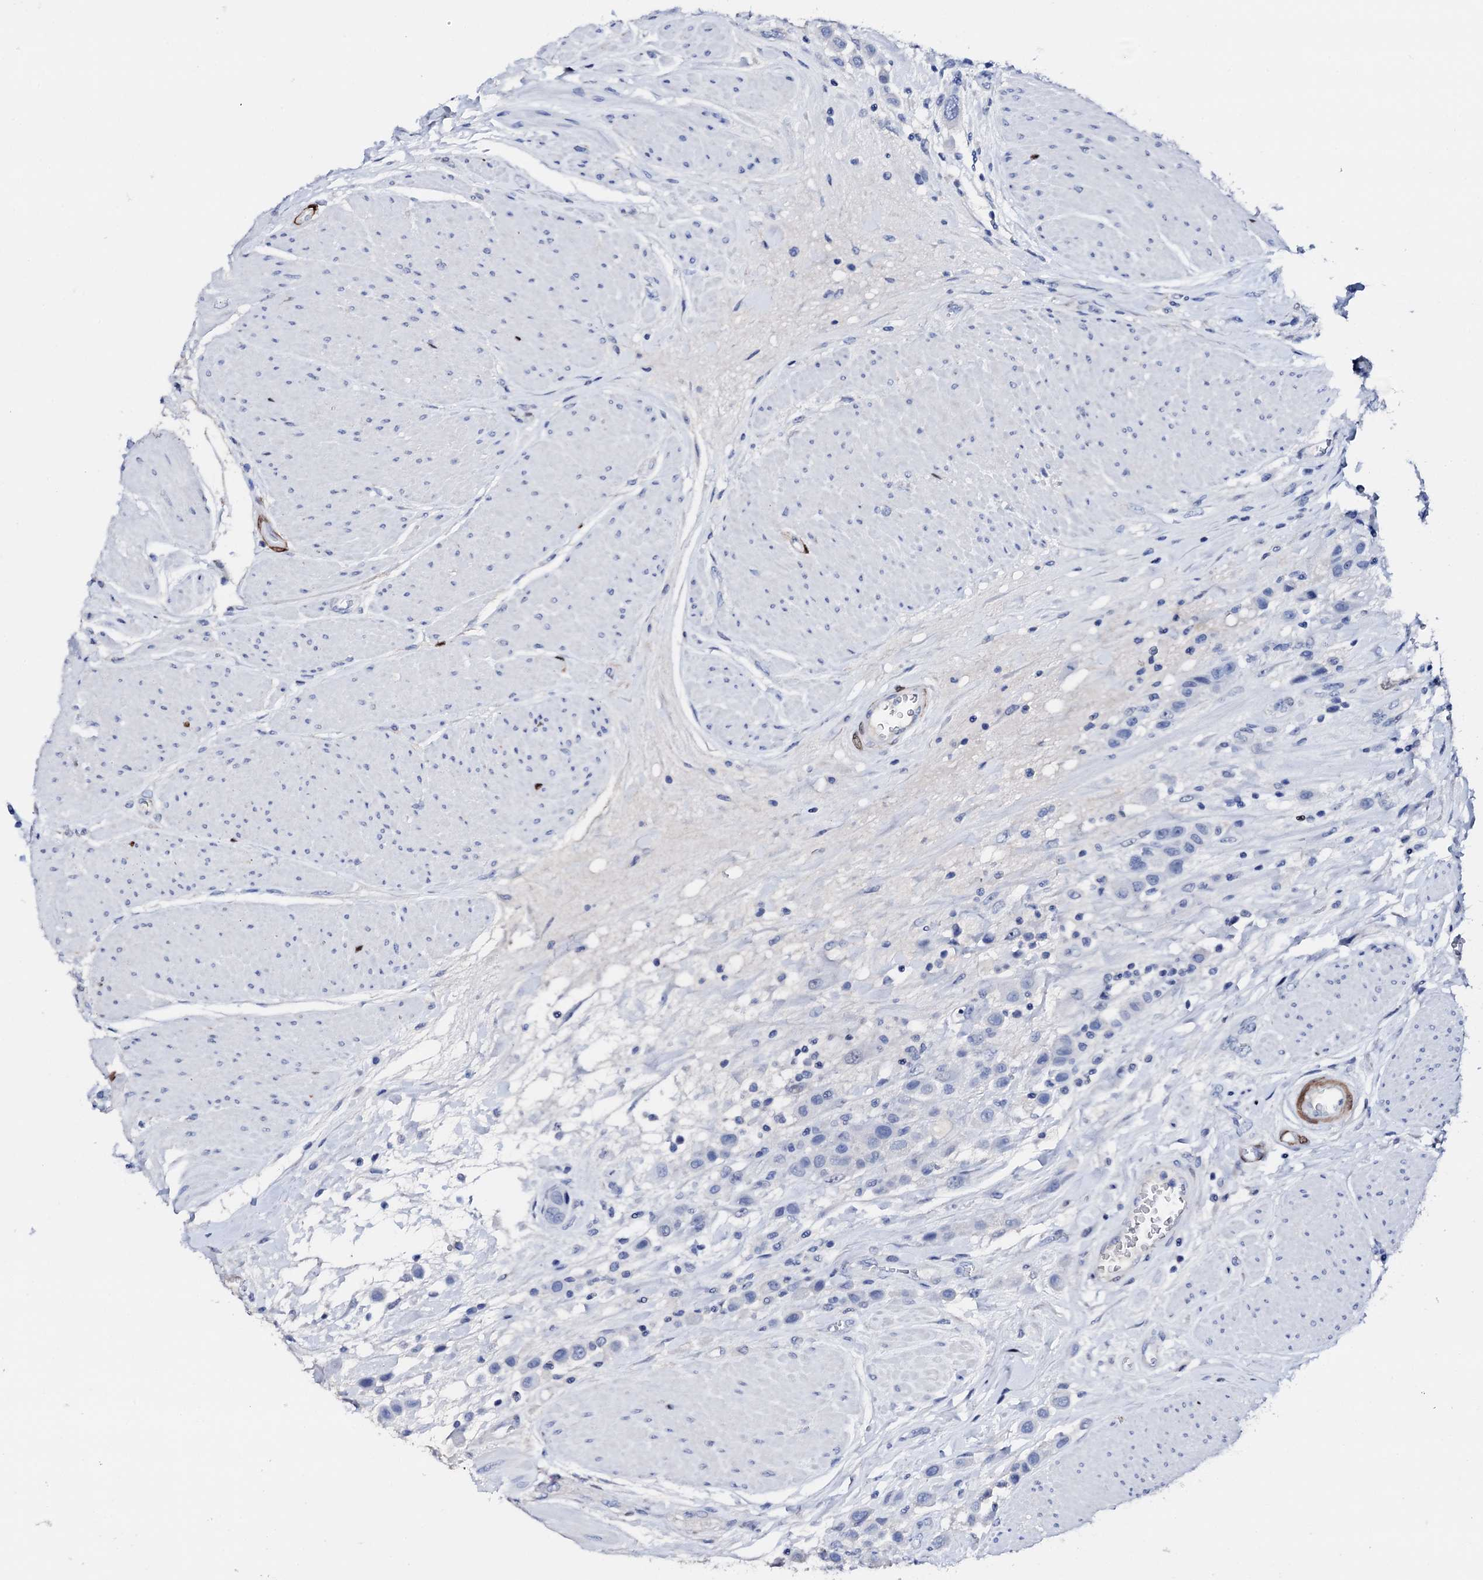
{"staining": {"intensity": "negative", "quantity": "none", "location": "none"}, "tissue": "urothelial cancer", "cell_type": "Tumor cells", "image_type": "cancer", "snomed": [{"axis": "morphology", "description": "Urothelial carcinoma, High grade"}, {"axis": "topography", "description": "Urinary bladder"}], "caption": "High magnification brightfield microscopy of urothelial cancer stained with DAB (brown) and counterstained with hematoxylin (blue): tumor cells show no significant staining.", "gene": "NRIP2", "patient": {"sex": "male", "age": 50}}